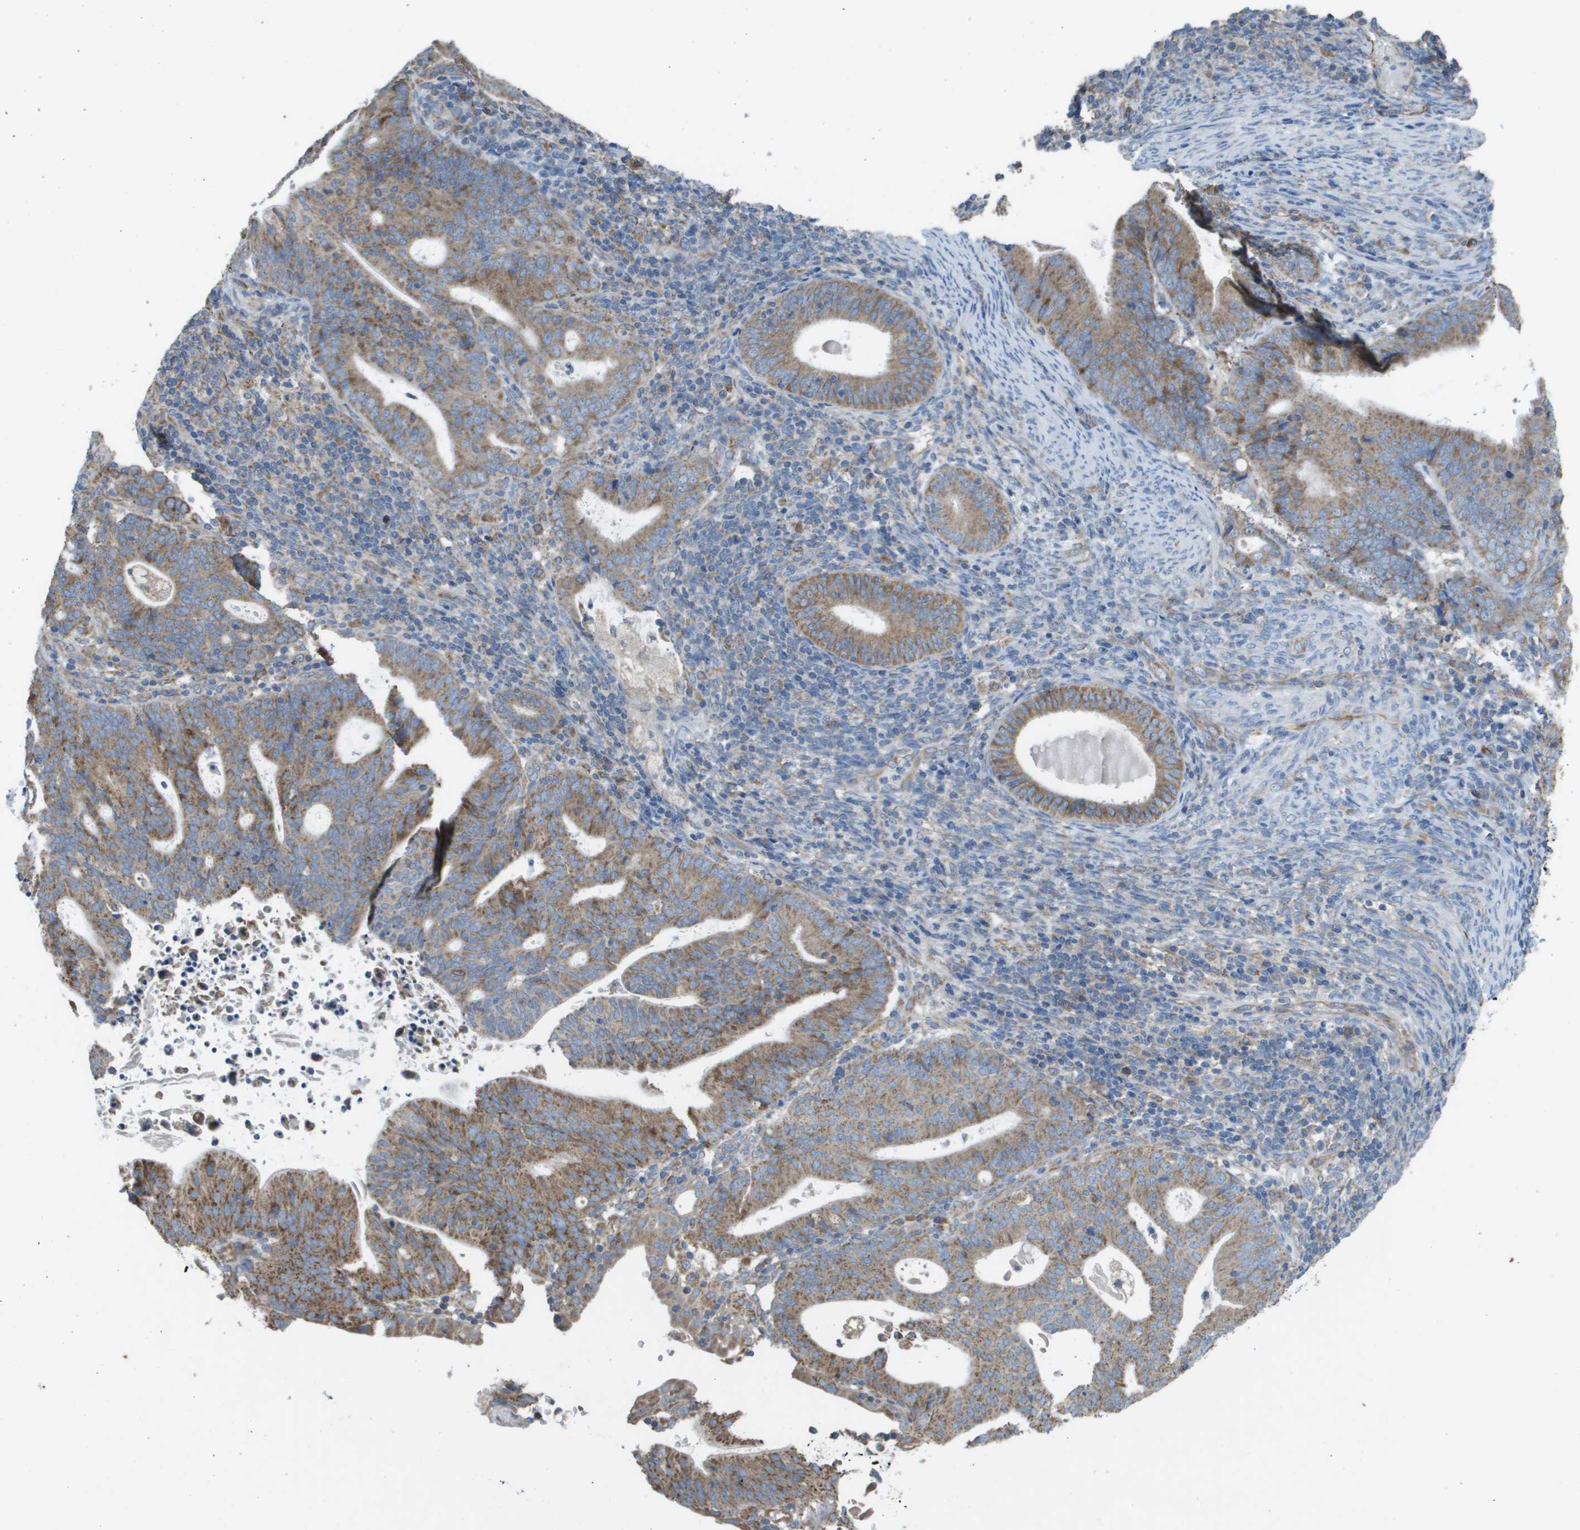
{"staining": {"intensity": "moderate", "quantity": ">75%", "location": "cytoplasmic/membranous"}, "tissue": "endometrial cancer", "cell_type": "Tumor cells", "image_type": "cancer", "snomed": [{"axis": "morphology", "description": "Adenocarcinoma, NOS"}, {"axis": "topography", "description": "Uterus"}], "caption": "Adenocarcinoma (endometrial) stained with IHC demonstrates moderate cytoplasmic/membranous expression in about >75% of tumor cells. The staining was performed using DAB (3,3'-diaminobenzidine) to visualize the protein expression in brown, while the nuclei were stained in blue with hematoxylin (Magnification: 20x).", "gene": "CLCN2", "patient": {"sex": "female", "age": 83}}